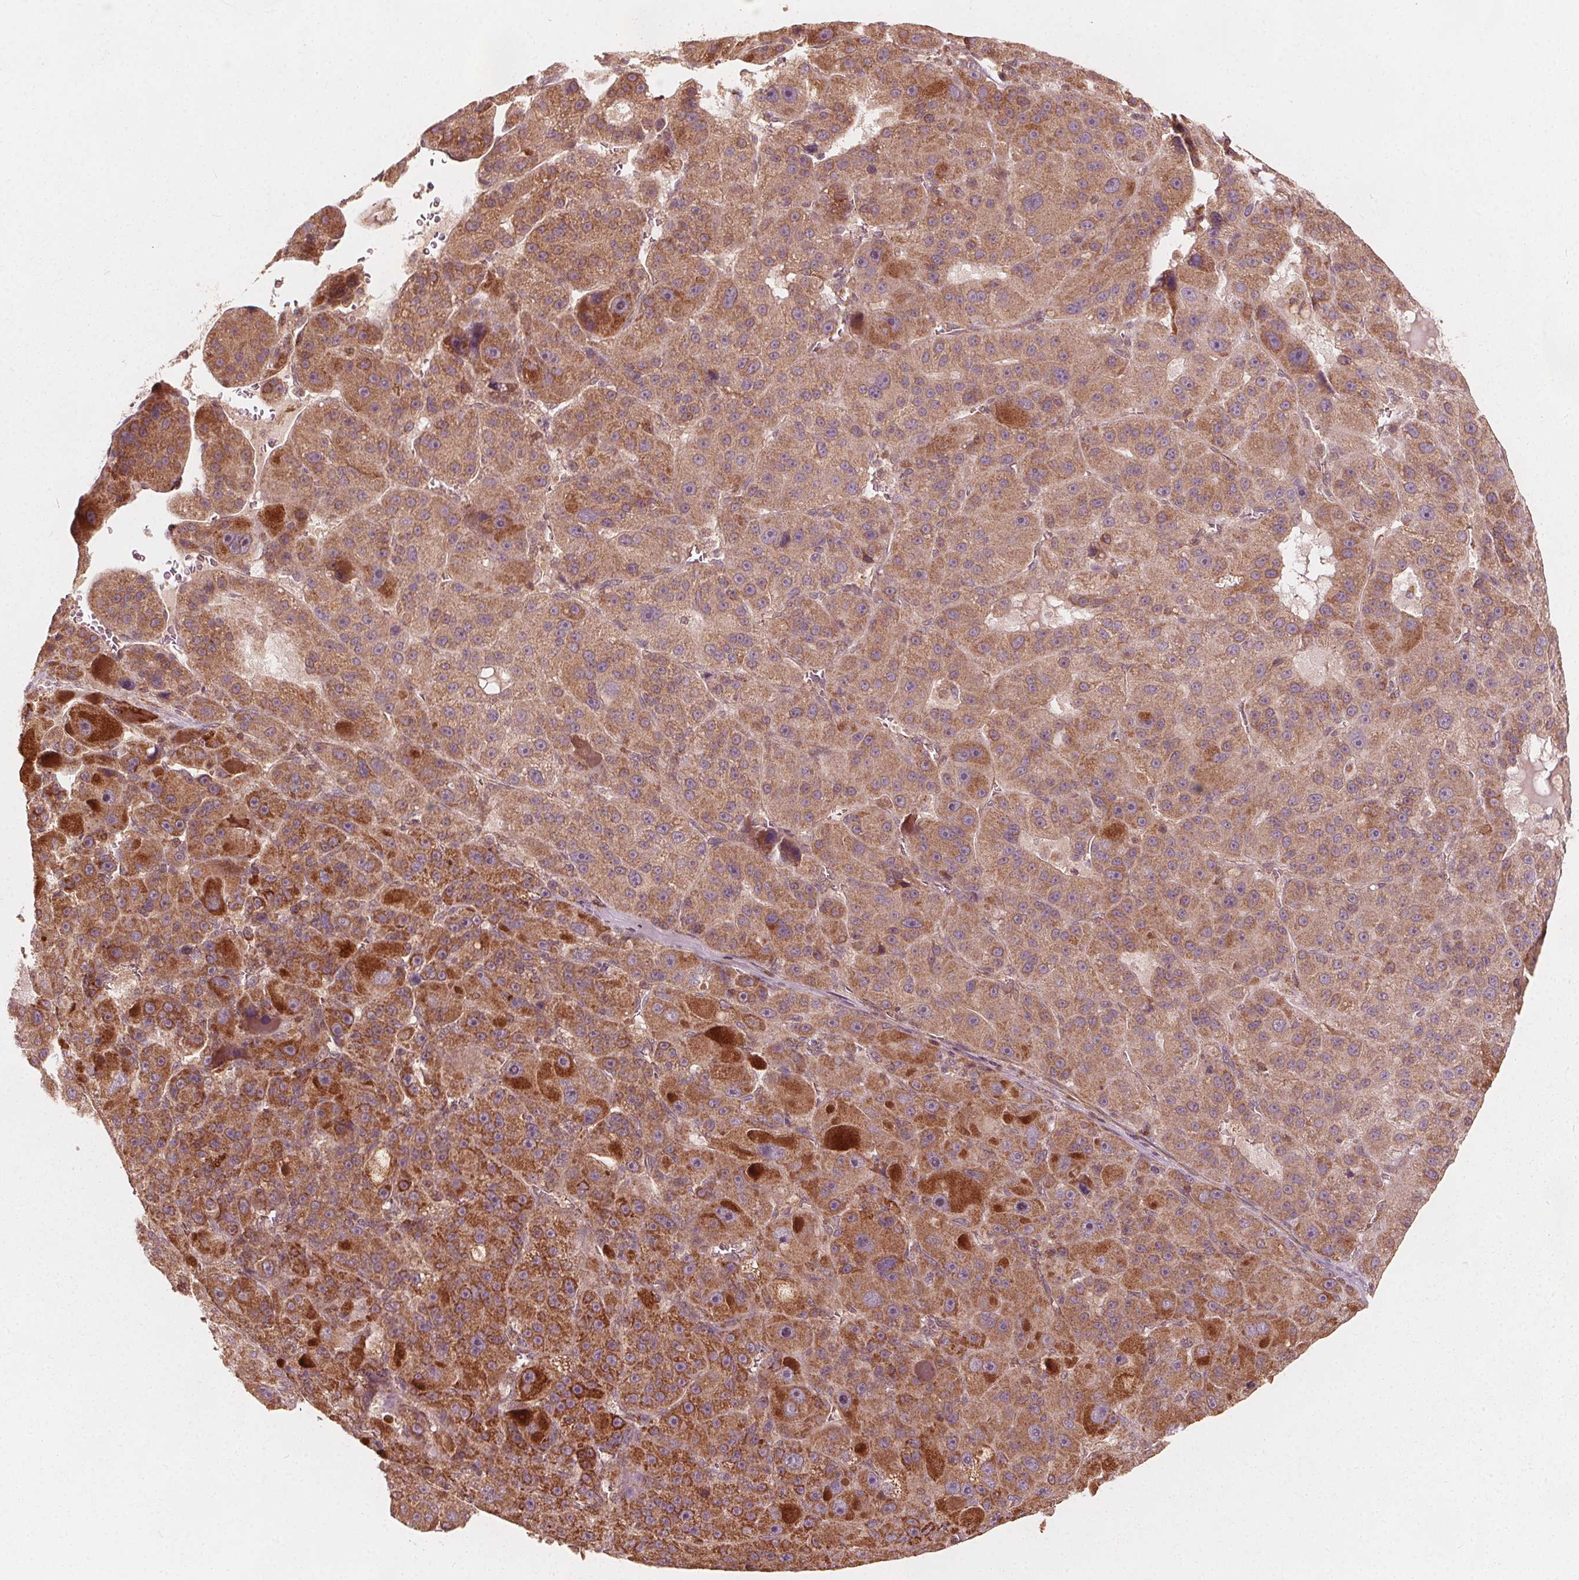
{"staining": {"intensity": "moderate", "quantity": ">75%", "location": "cytoplasmic/membranous"}, "tissue": "liver cancer", "cell_type": "Tumor cells", "image_type": "cancer", "snomed": [{"axis": "morphology", "description": "Carcinoma, Hepatocellular, NOS"}, {"axis": "topography", "description": "Liver"}], "caption": "Immunohistochemical staining of liver hepatocellular carcinoma displays medium levels of moderate cytoplasmic/membranous expression in approximately >75% of tumor cells.", "gene": "AIP", "patient": {"sex": "male", "age": 76}}